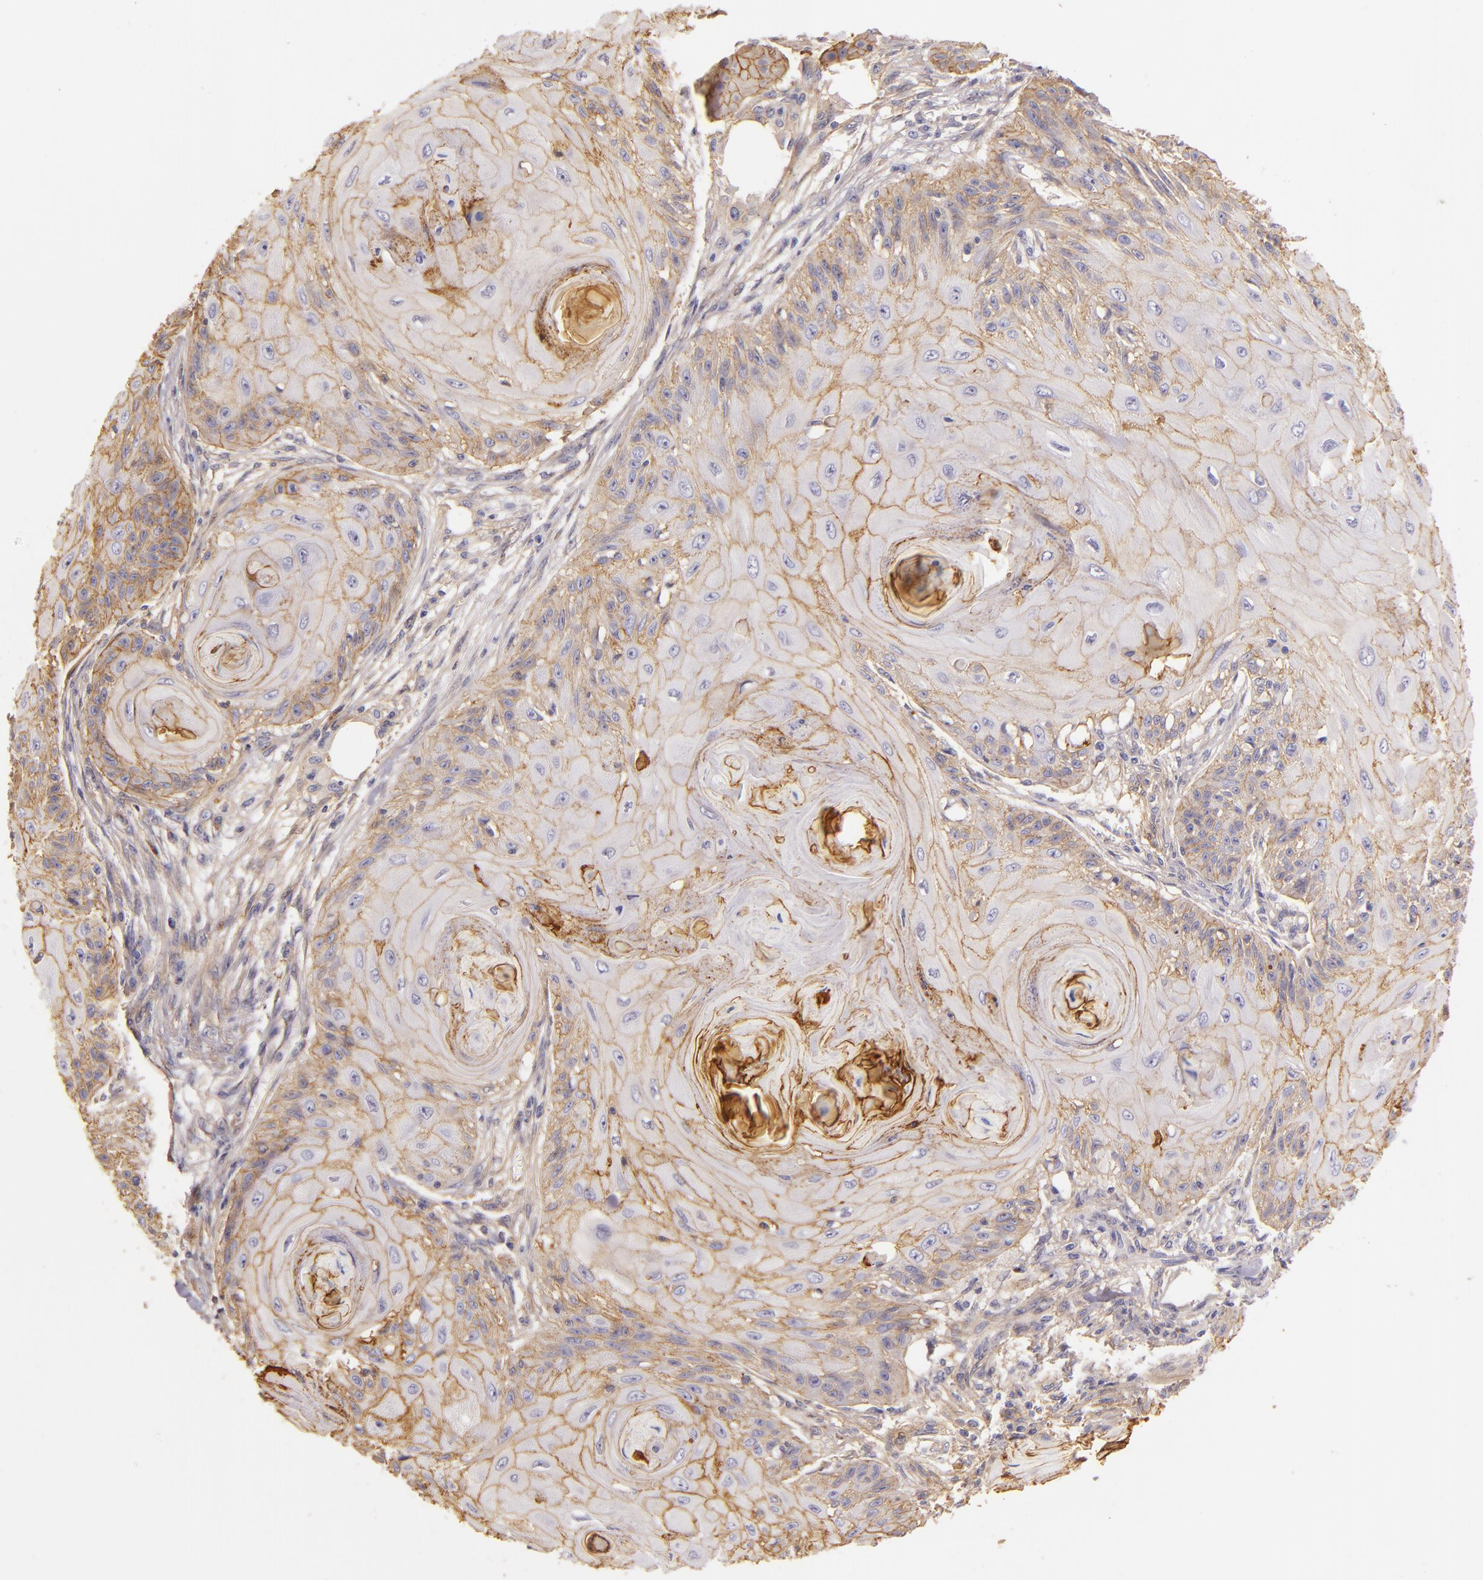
{"staining": {"intensity": "weak", "quantity": "25%-75%", "location": "cytoplasmic/membranous"}, "tissue": "skin cancer", "cell_type": "Tumor cells", "image_type": "cancer", "snomed": [{"axis": "morphology", "description": "Squamous cell carcinoma, NOS"}, {"axis": "topography", "description": "Skin"}], "caption": "Tumor cells exhibit low levels of weak cytoplasmic/membranous expression in about 25%-75% of cells in squamous cell carcinoma (skin).", "gene": "CTSF", "patient": {"sex": "female", "age": 88}}